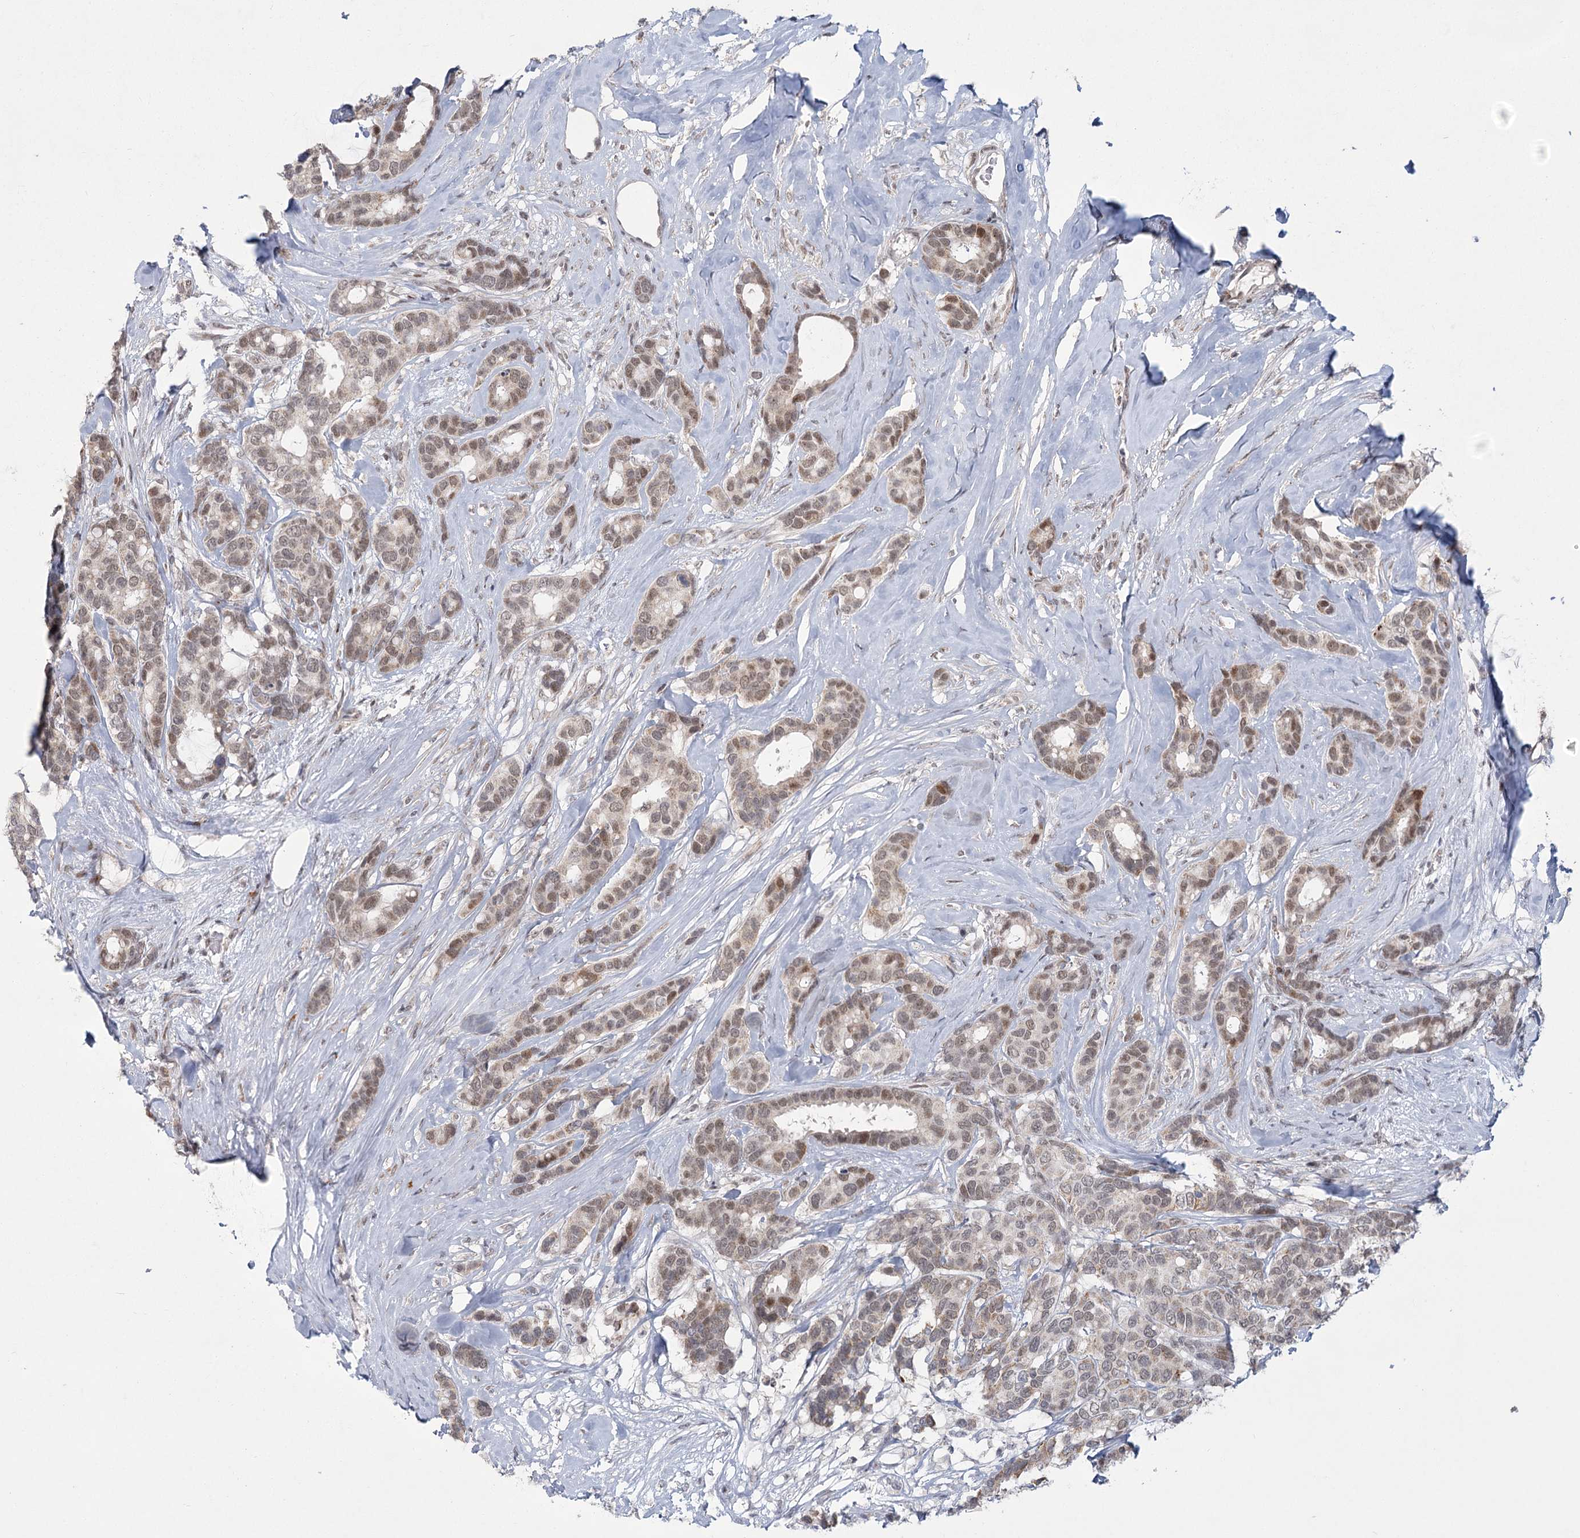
{"staining": {"intensity": "weak", "quantity": ">75%", "location": "cytoplasmic/membranous,nuclear"}, "tissue": "breast cancer", "cell_type": "Tumor cells", "image_type": "cancer", "snomed": [{"axis": "morphology", "description": "Duct carcinoma"}, {"axis": "topography", "description": "Breast"}], "caption": "A histopathology image of human breast cancer (intraductal carcinoma) stained for a protein demonstrates weak cytoplasmic/membranous and nuclear brown staining in tumor cells.", "gene": "CIB4", "patient": {"sex": "female", "age": 87}}